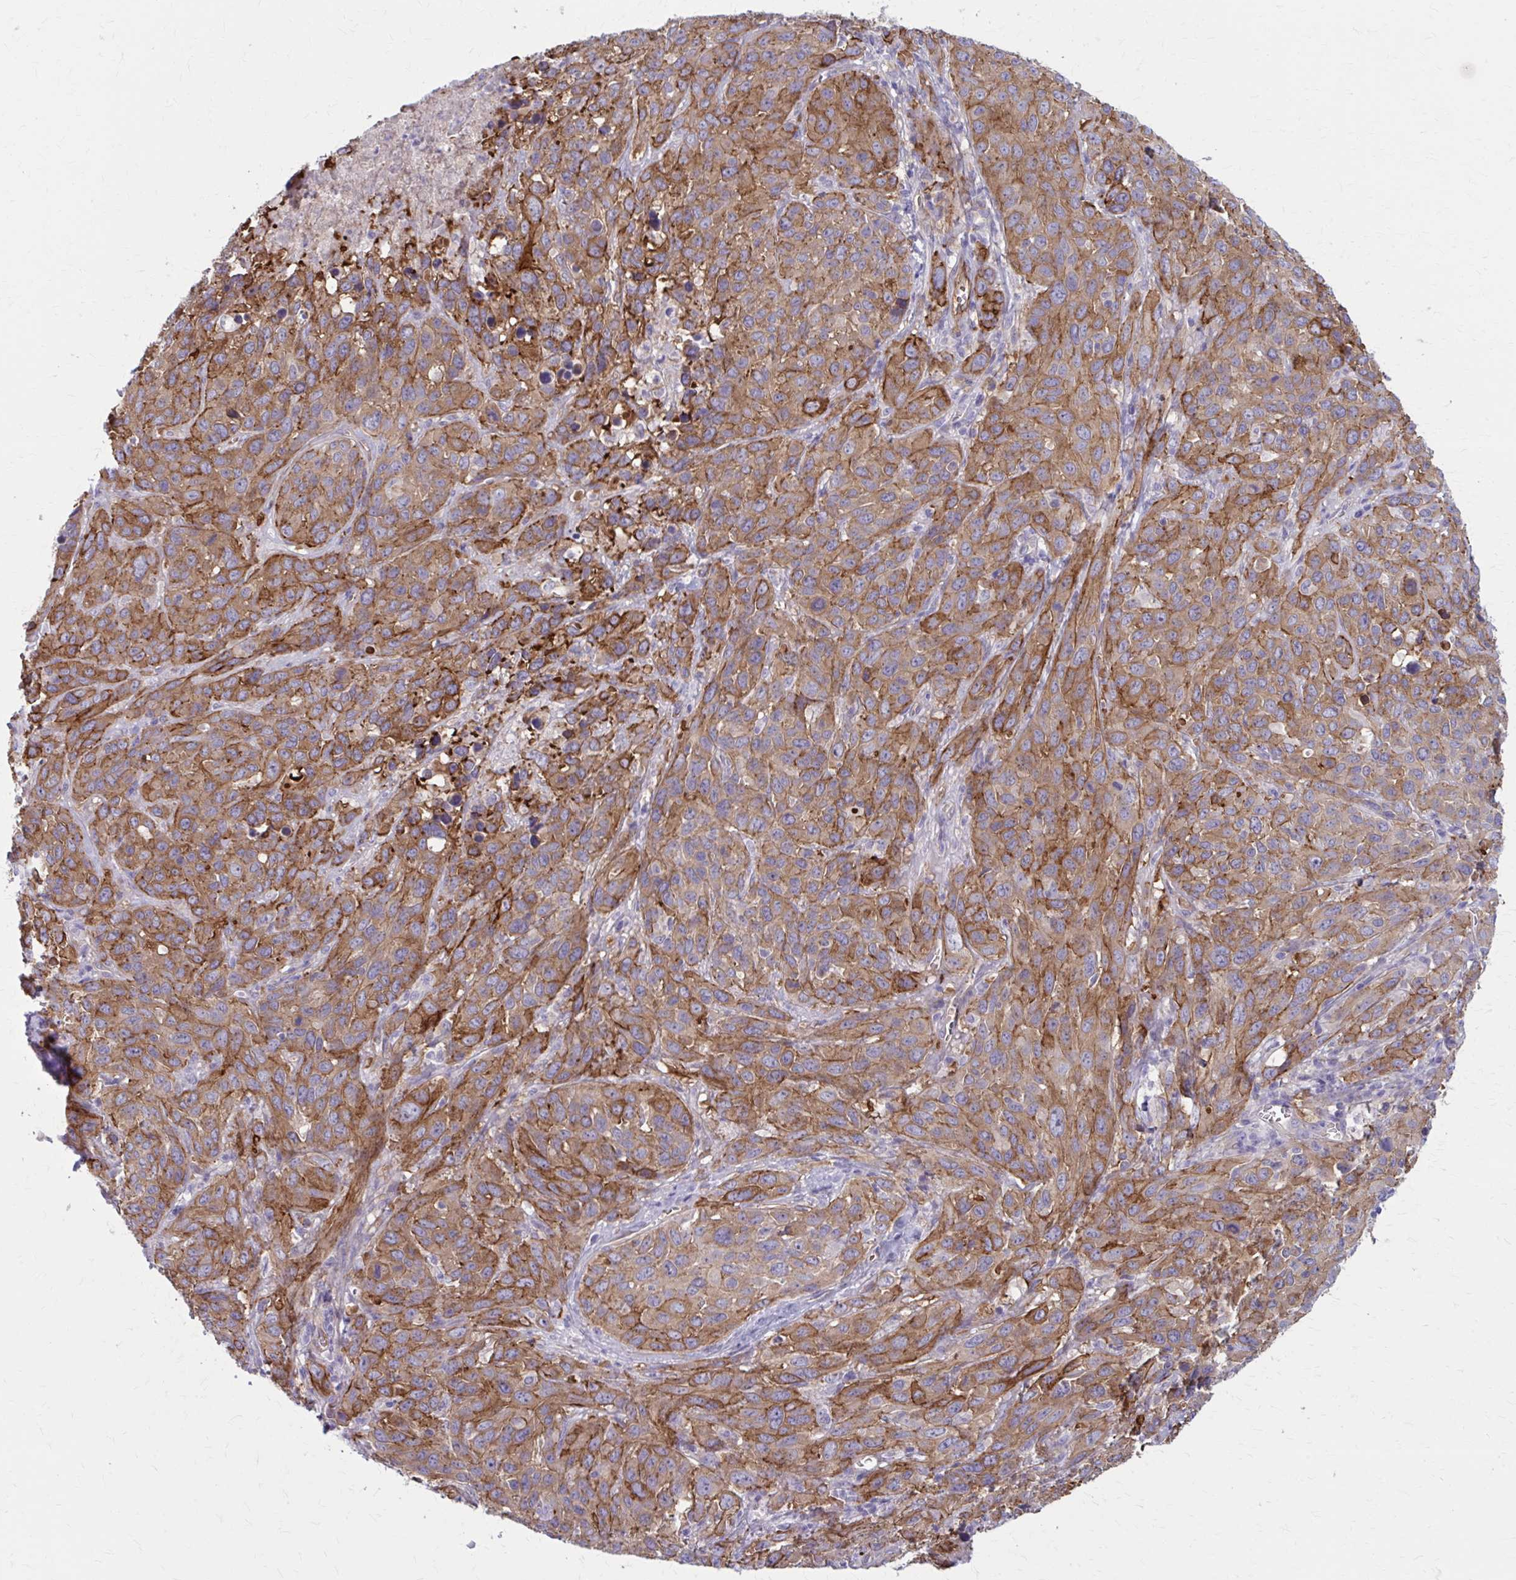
{"staining": {"intensity": "moderate", "quantity": ">75%", "location": "cytoplasmic/membranous"}, "tissue": "cervical cancer", "cell_type": "Tumor cells", "image_type": "cancer", "snomed": [{"axis": "morphology", "description": "Normal tissue, NOS"}, {"axis": "morphology", "description": "Squamous cell carcinoma, NOS"}, {"axis": "topography", "description": "Cervix"}], "caption": "This histopathology image shows immunohistochemistry (IHC) staining of cervical cancer, with medium moderate cytoplasmic/membranous expression in approximately >75% of tumor cells.", "gene": "ZDHHC7", "patient": {"sex": "female", "age": 51}}